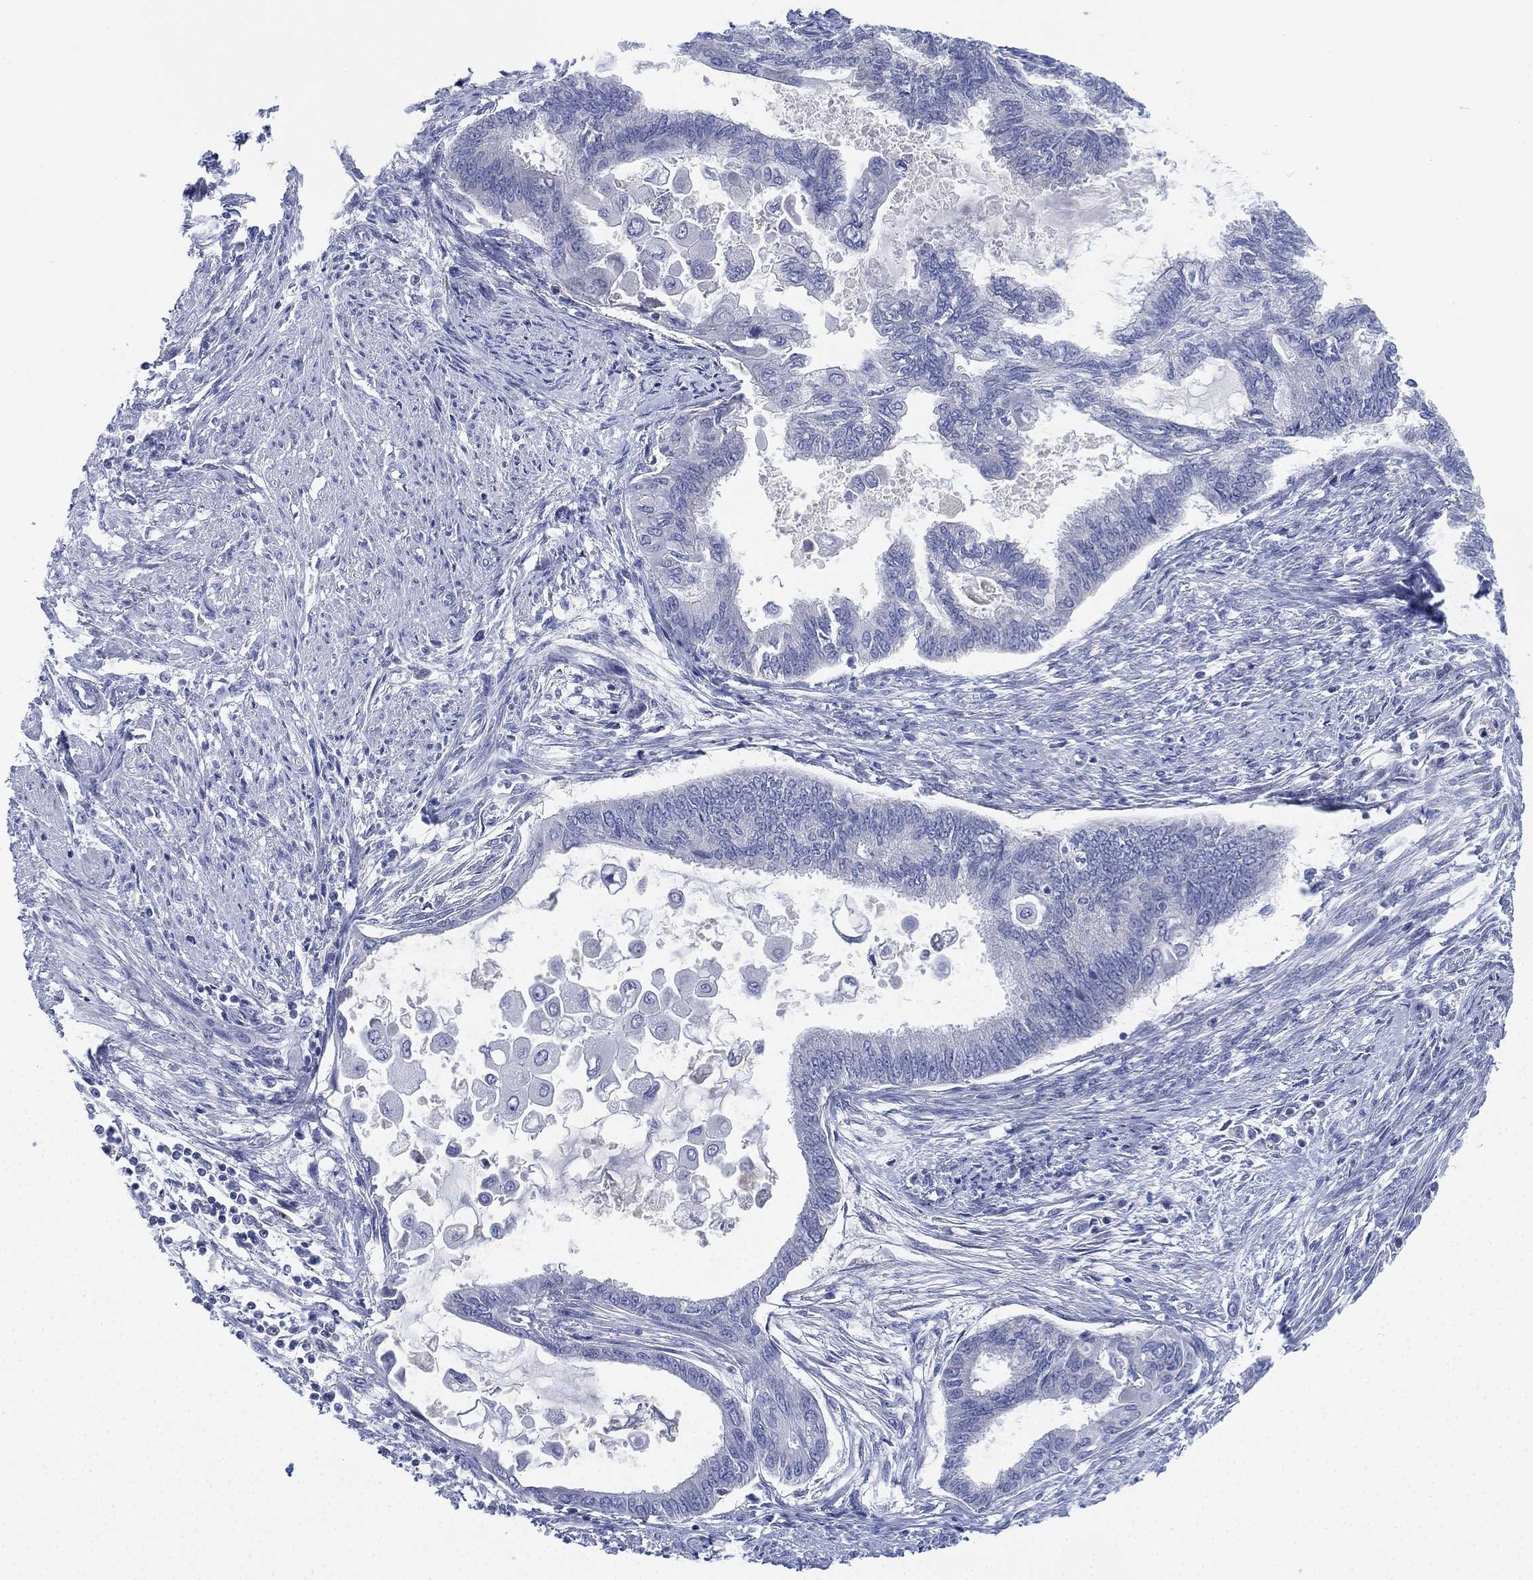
{"staining": {"intensity": "negative", "quantity": "none", "location": "none"}, "tissue": "endometrial cancer", "cell_type": "Tumor cells", "image_type": "cancer", "snomed": [{"axis": "morphology", "description": "Adenocarcinoma, NOS"}, {"axis": "topography", "description": "Endometrium"}], "caption": "IHC histopathology image of neoplastic tissue: human endometrial cancer stained with DAB displays no significant protein expression in tumor cells.", "gene": "ADAD2", "patient": {"sex": "female", "age": 86}}